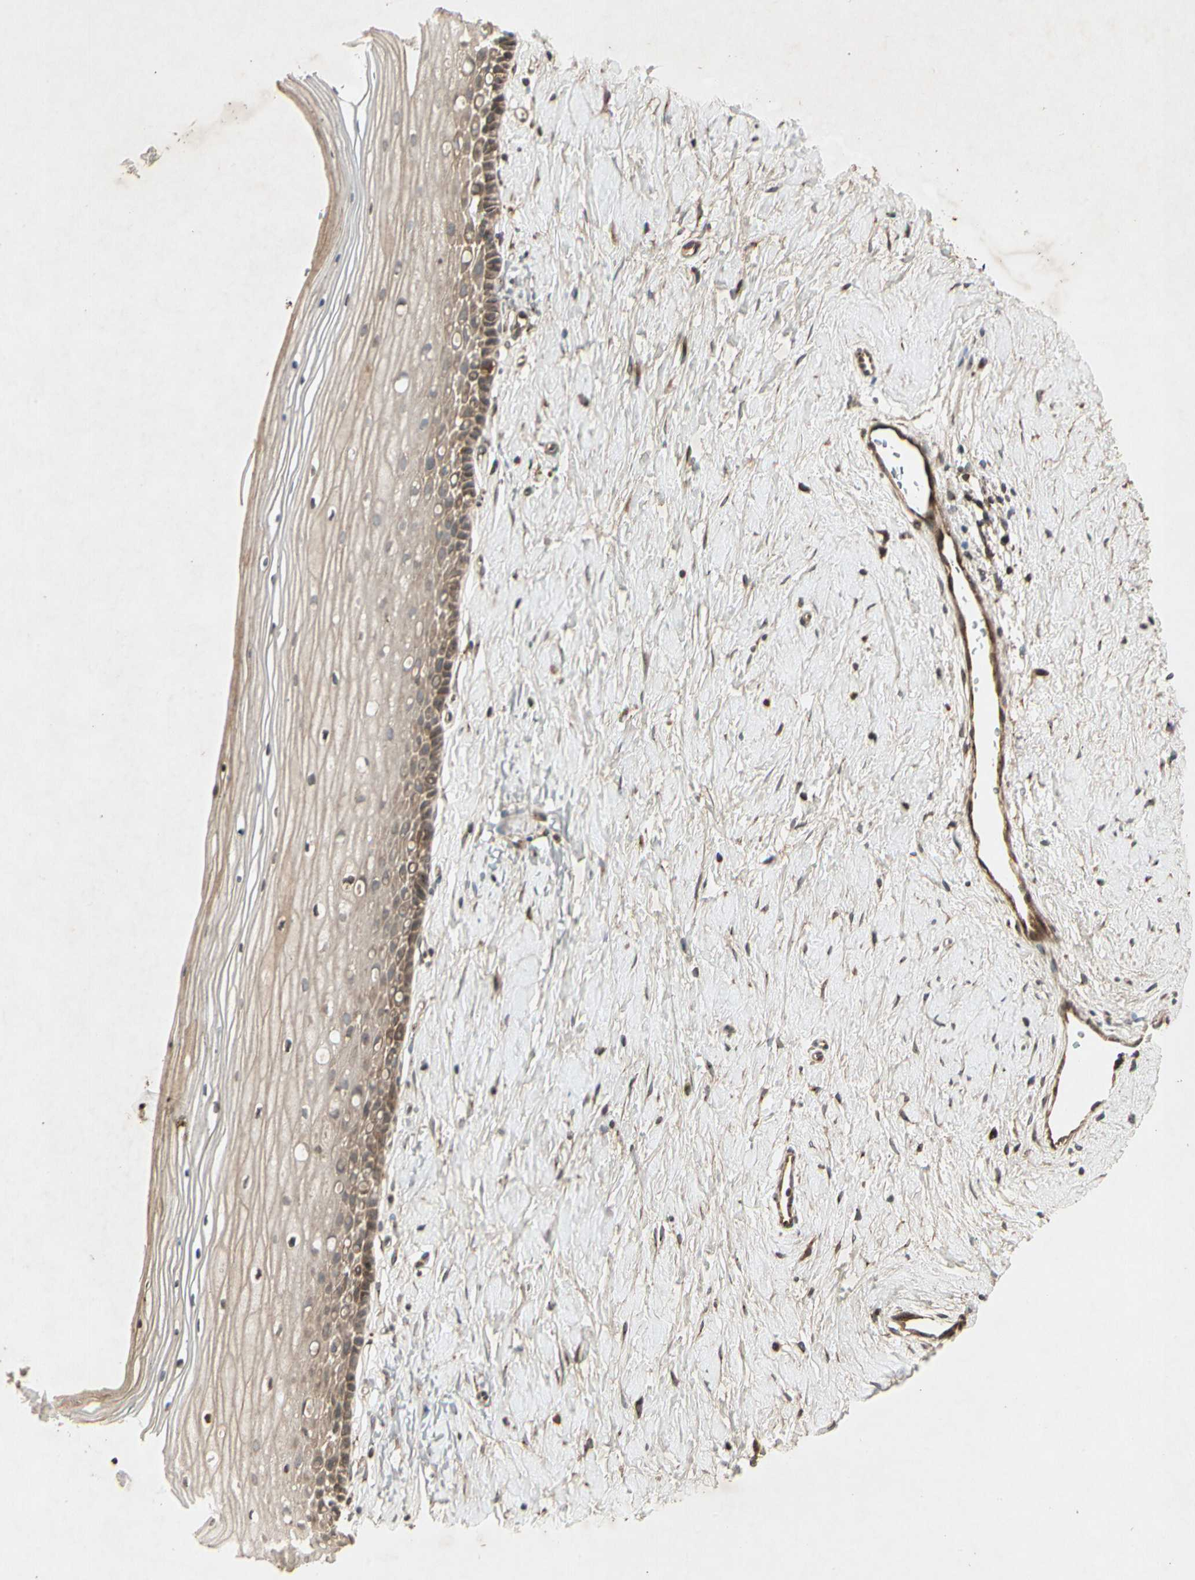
{"staining": {"intensity": "weak", "quantity": ">75%", "location": "cytoplasmic/membranous"}, "tissue": "cervix", "cell_type": "Glandular cells", "image_type": "normal", "snomed": [{"axis": "morphology", "description": "Normal tissue, NOS"}, {"axis": "topography", "description": "Cervix"}], "caption": "Immunohistochemical staining of benign cervix demonstrates >75% levels of weak cytoplasmic/membranous protein staining in about >75% of glandular cells. (DAB = brown stain, brightfield microscopy at high magnification).", "gene": "TEK", "patient": {"sex": "female", "age": 39}}